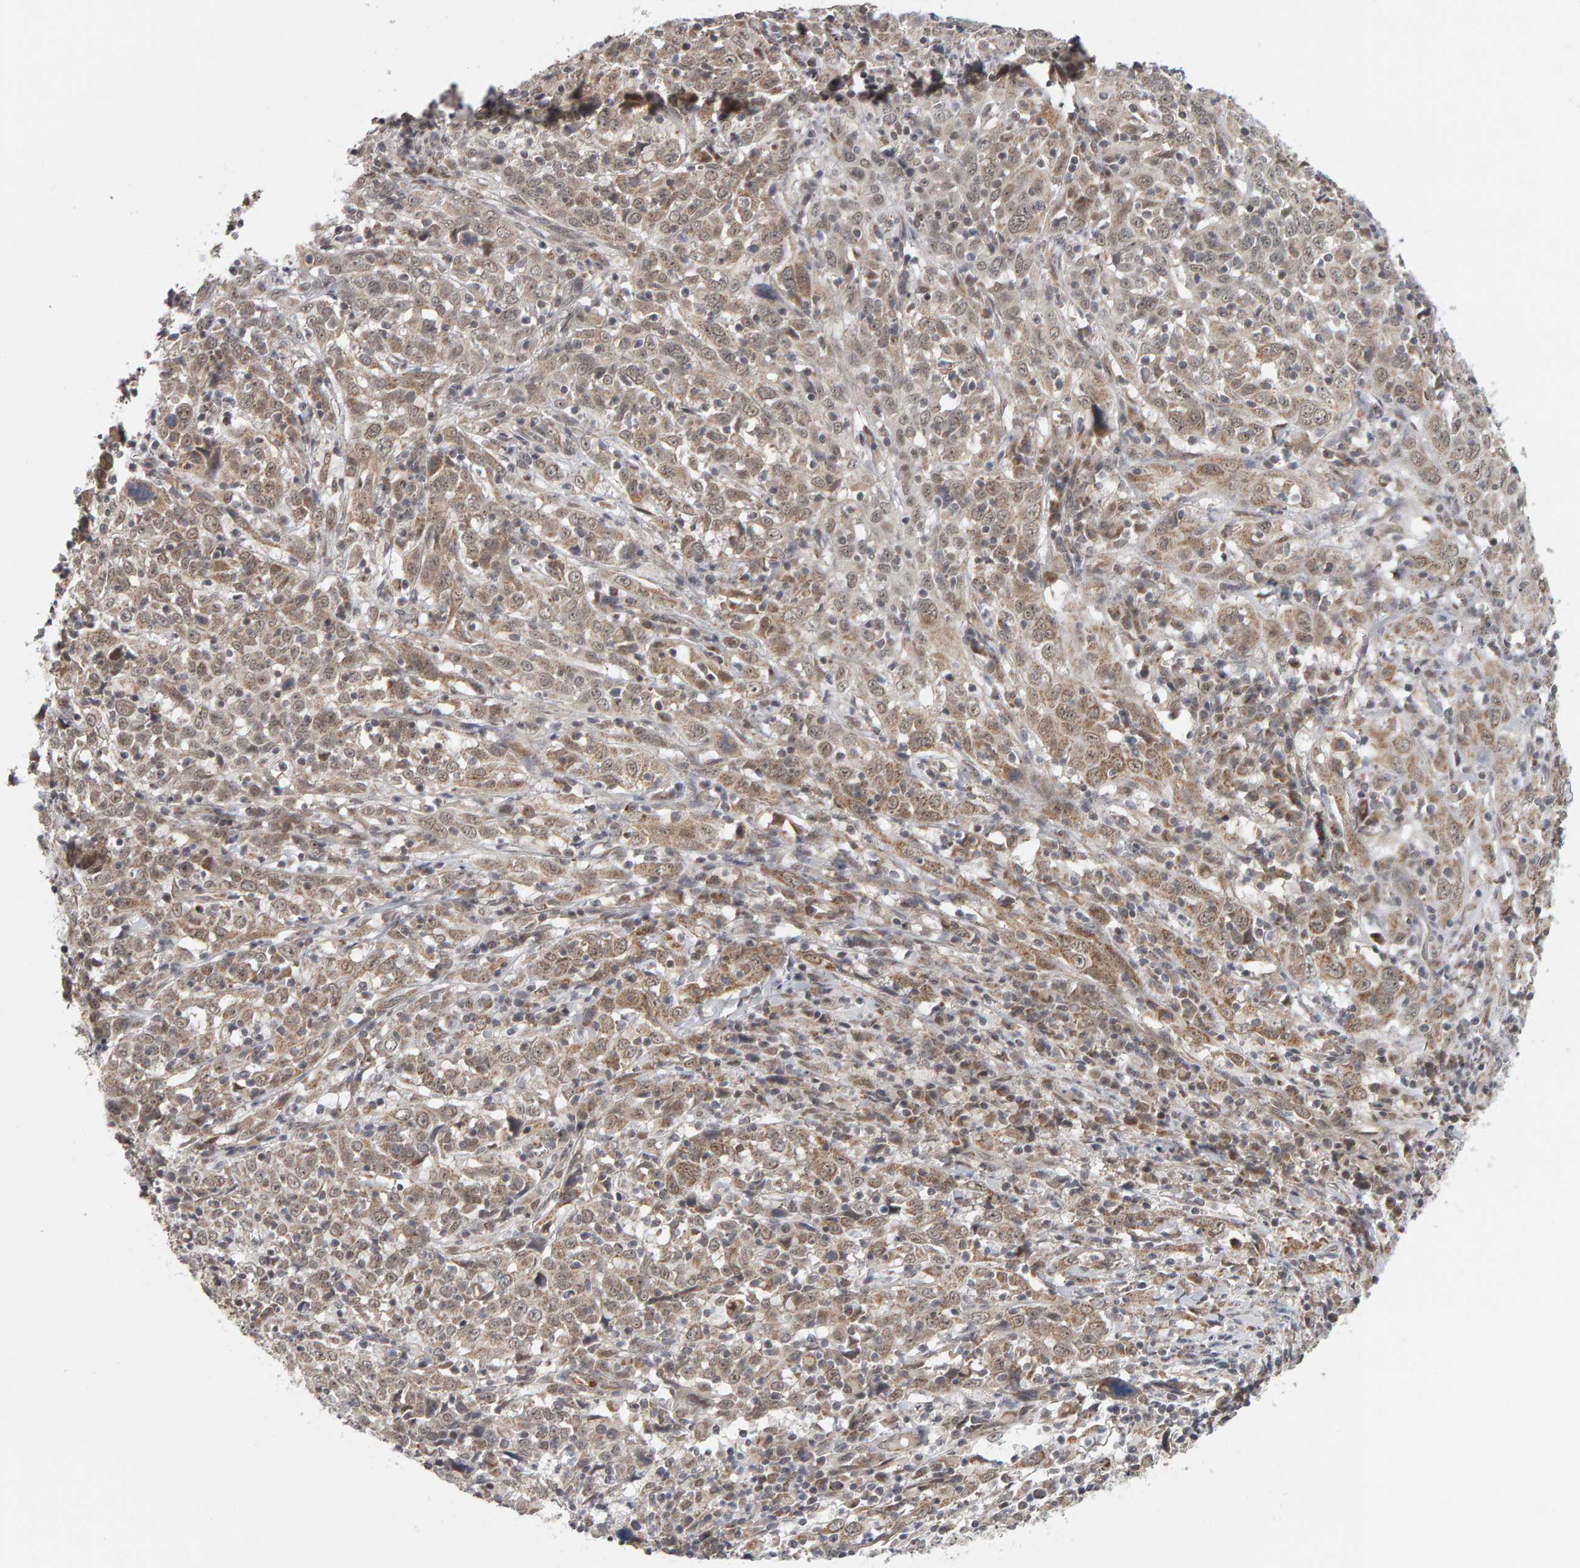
{"staining": {"intensity": "weak", "quantity": ">75%", "location": "cytoplasmic/membranous,nuclear"}, "tissue": "cervical cancer", "cell_type": "Tumor cells", "image_type": "cancer", "snomed": [{"axis": "morphology", "description": "Squamous cell carcinoma, NOS"}, {"axis": "topography", "description": "Cervix"}], "caption": "There is low levels of weak cytoplasmic/membranous and nuclear expression in tumor cells of cervical cancer (squamous cell carcinoma), as demonstrated by immunohistochemical staining (brown color).", "gene": "DAP3", "patient": {"sex": "female", "age": 46}}